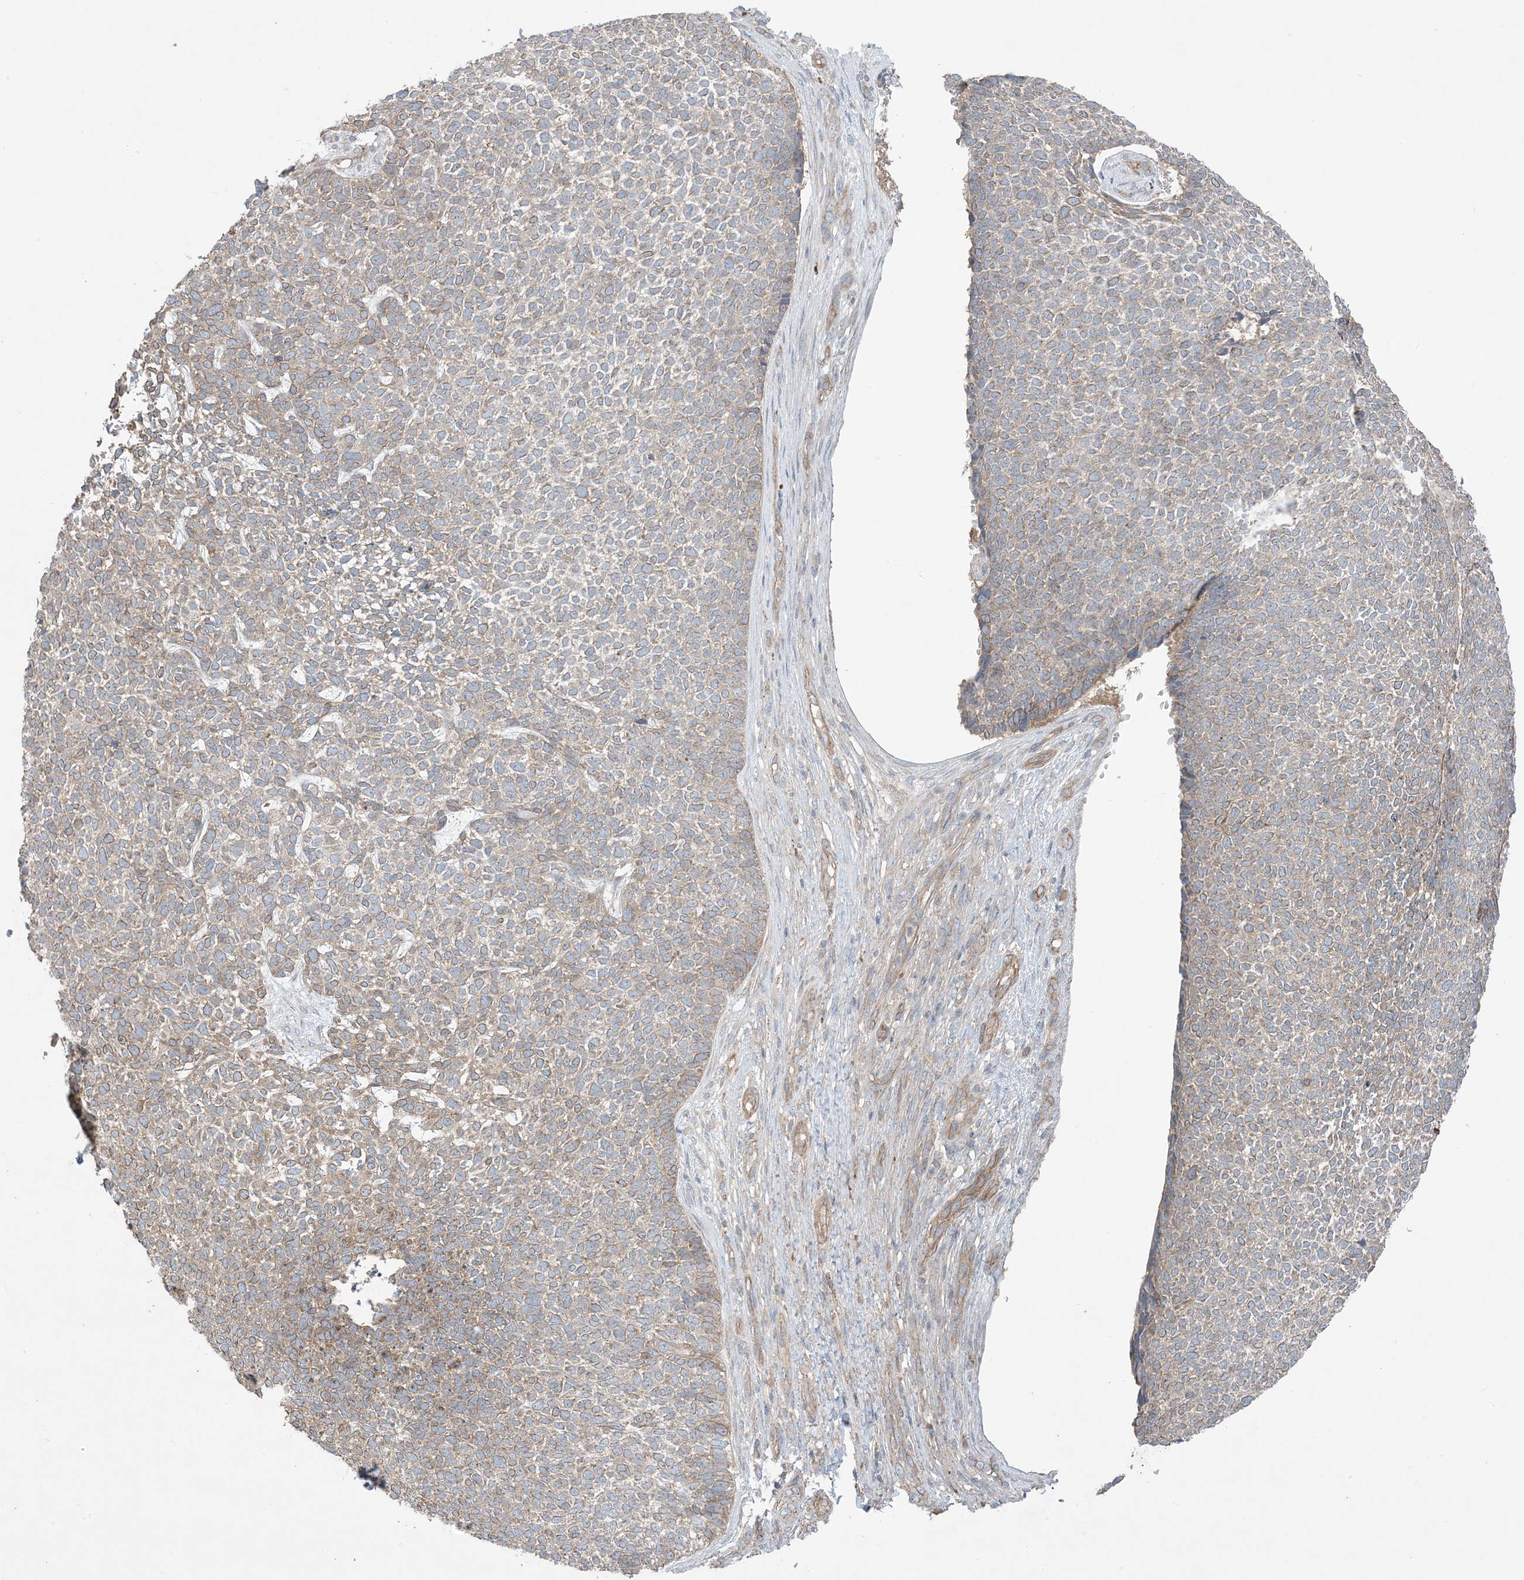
{"staining": {"intensity": "weak", "quantity": ">75%", "location": "cytoplasmic/membranous"}, "tissue": "skin cancer", "cell_type": "Tumor cells", "image_type": "cancer", "snomed": [{"axis": "morphology", "description": "Basal cell carcinoma"}, {"axis": "topography", "description": "Skin"}], "caption": "A brown stain shows weak cytoplasmic/membranous staining of a protein in skin cancer (basal cell carcinoma) tumor cells. The protein is stained brown, and the nuclei are stained in blue (DAB (3,3'-diaminobenzidine) IHC with brightfield microscopy, high magnification).", "gene": "CCNY", "patient": {"sex": "female", "age": 84}}